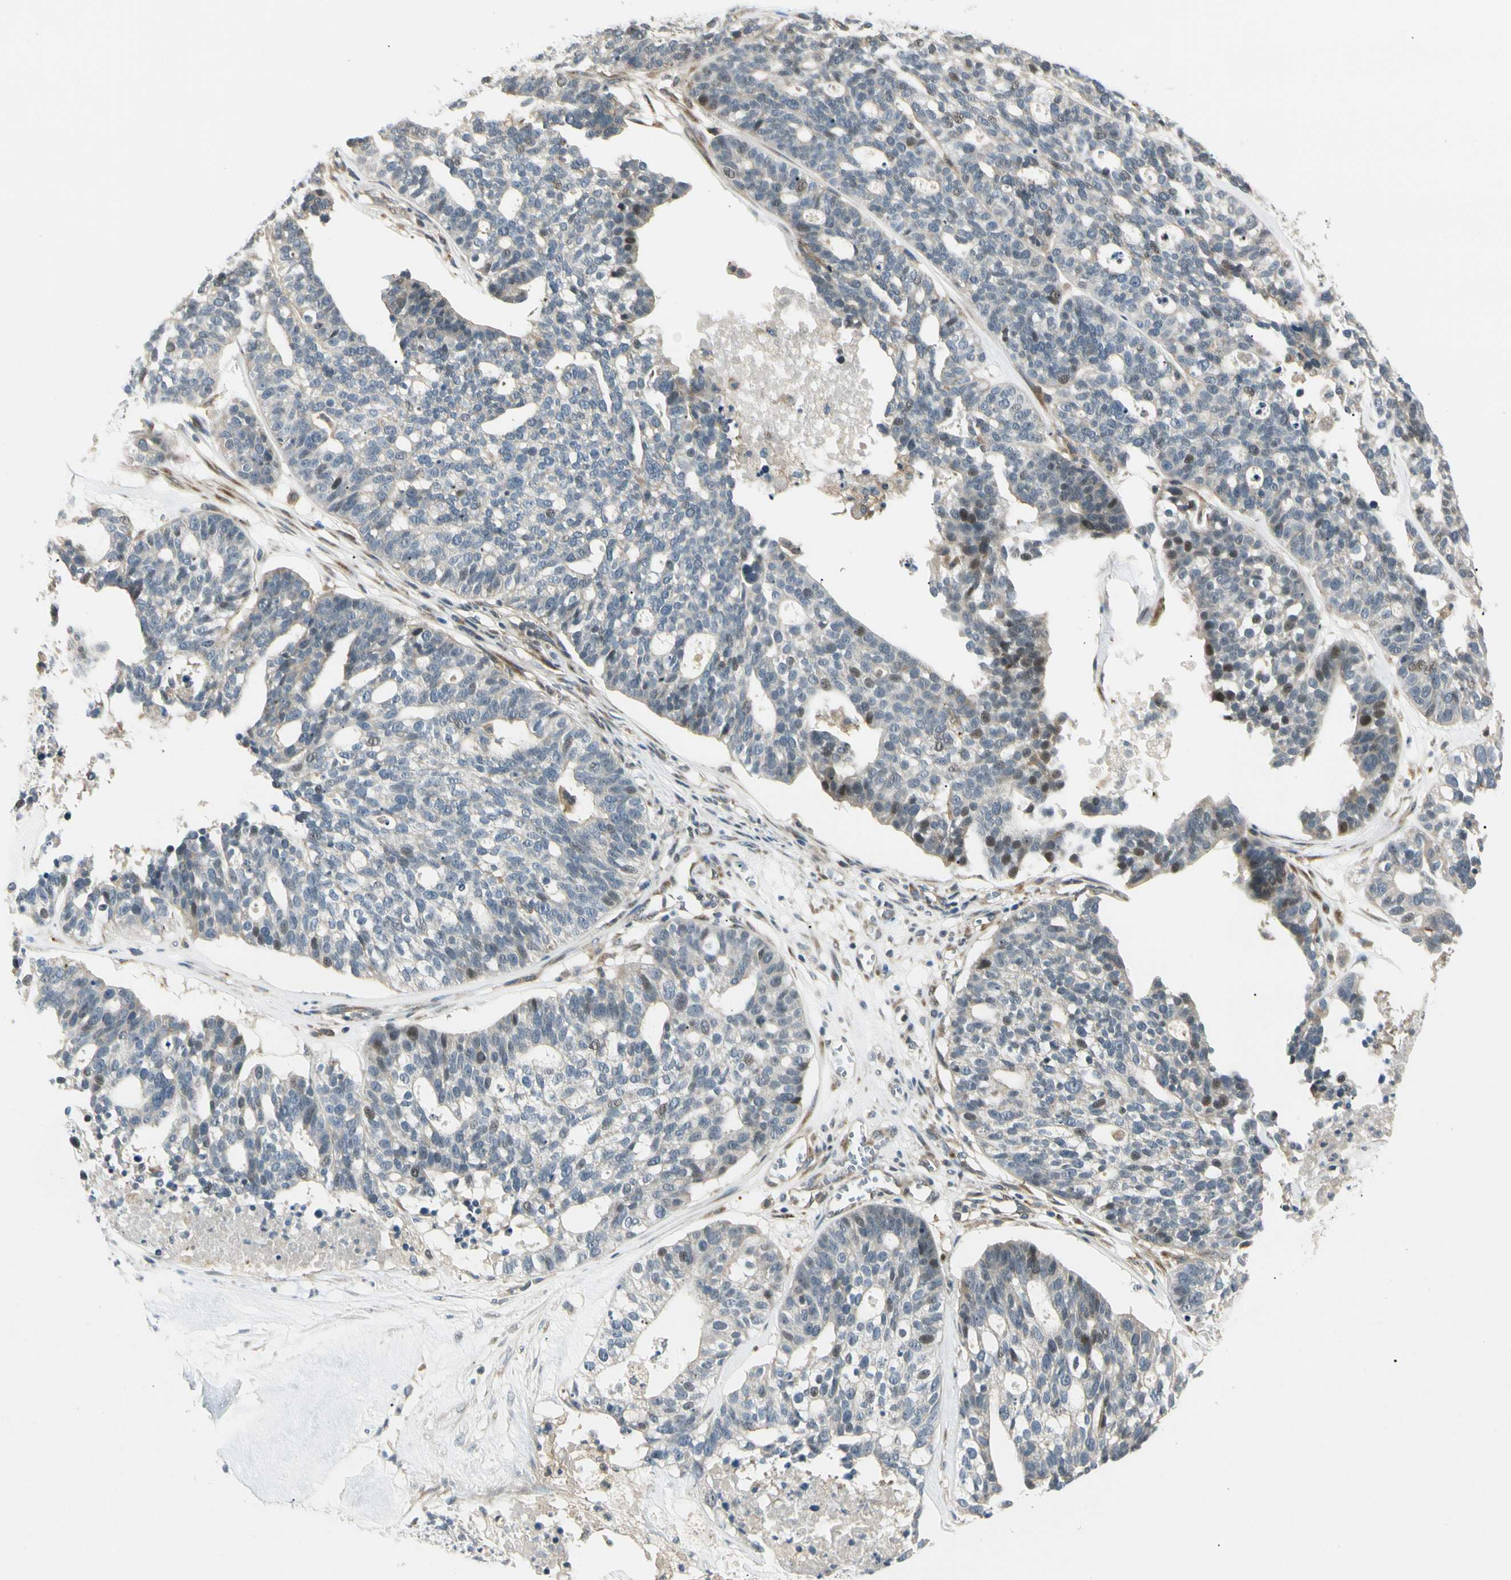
{"staining": {"intensity": "moderate", "quantity": "<25%", "location": "nuclear"}, "tissue": "ovarian cancer", "cell_type": "Tumor cells", "image_type": "cancer", "snomed": [{"axis": "morphology", "description": "Cystadenocarcinoma, serous, NOS"}, {"axis": "topography", "description": "Ovary"}], "caption": "Serous cystadenocarcinoma (ovarian) stained for a protein displays moderate nuclear positivity in tumor cells.", "gene": "FNDC3B", "patient": {"sex": "female", "age": 59}}